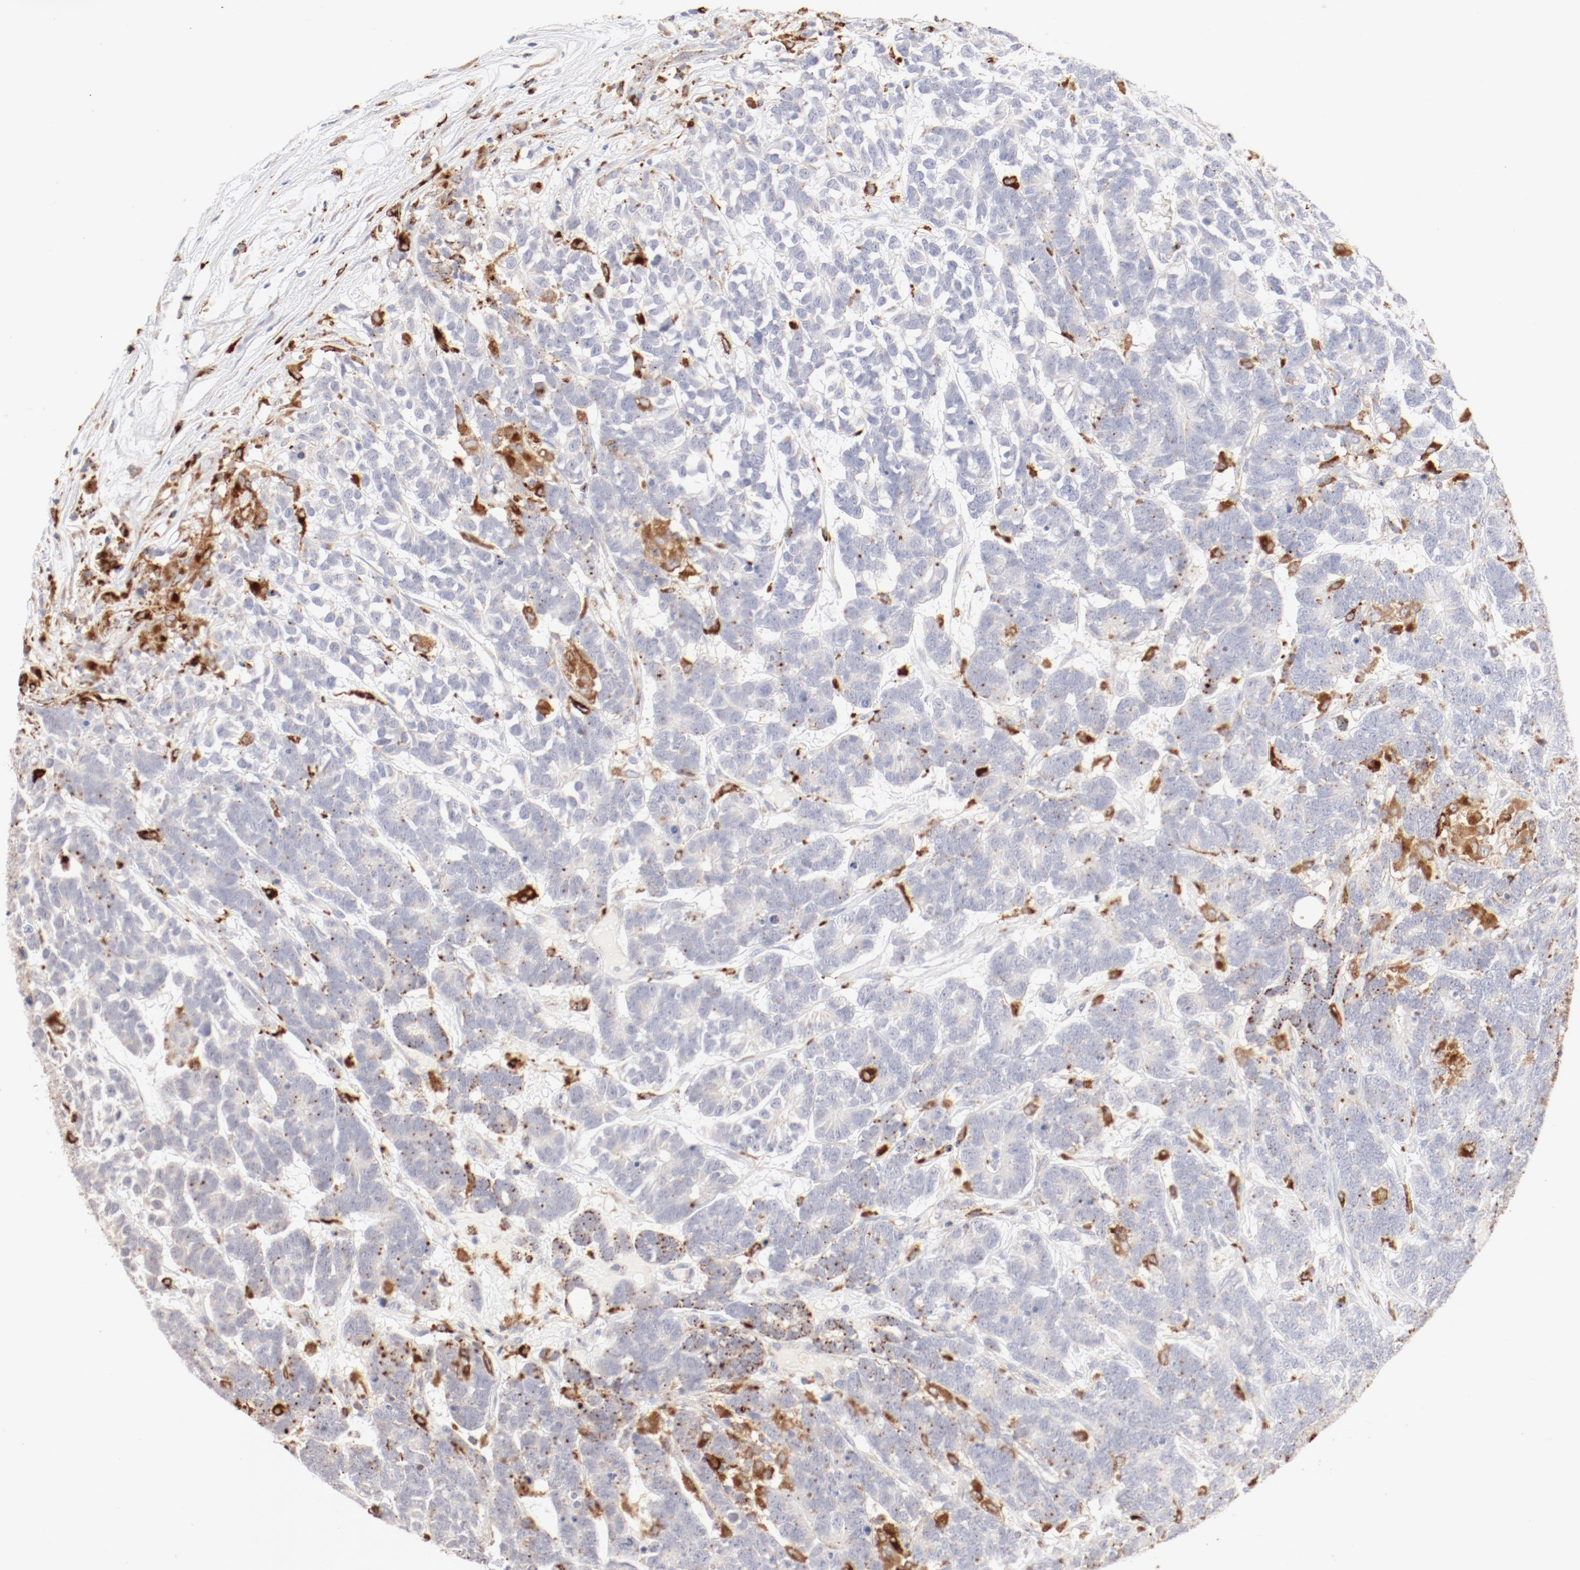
{"staining": {"intensity": "negative", "quantity": "none", "location": "none"}, "tissue": "testis cancer", "cell_type": "Tumor cells", "image_type": "cancer", "snomed": [{"axis": "morphology", "description": "Carcinoma, Embryonal, NOS"}, {"axis": "topography", "description": "Testis"}], "caption": "DAB immunohistochemical staining of human testis cancer (embryonal carcinoma) reveals no significant staining in tumor cells. (DAB IHC visualized using brightfield microscopy, high magnification).", "gene": "CTSH", "patient": {"sex": "male", "age": 26}}